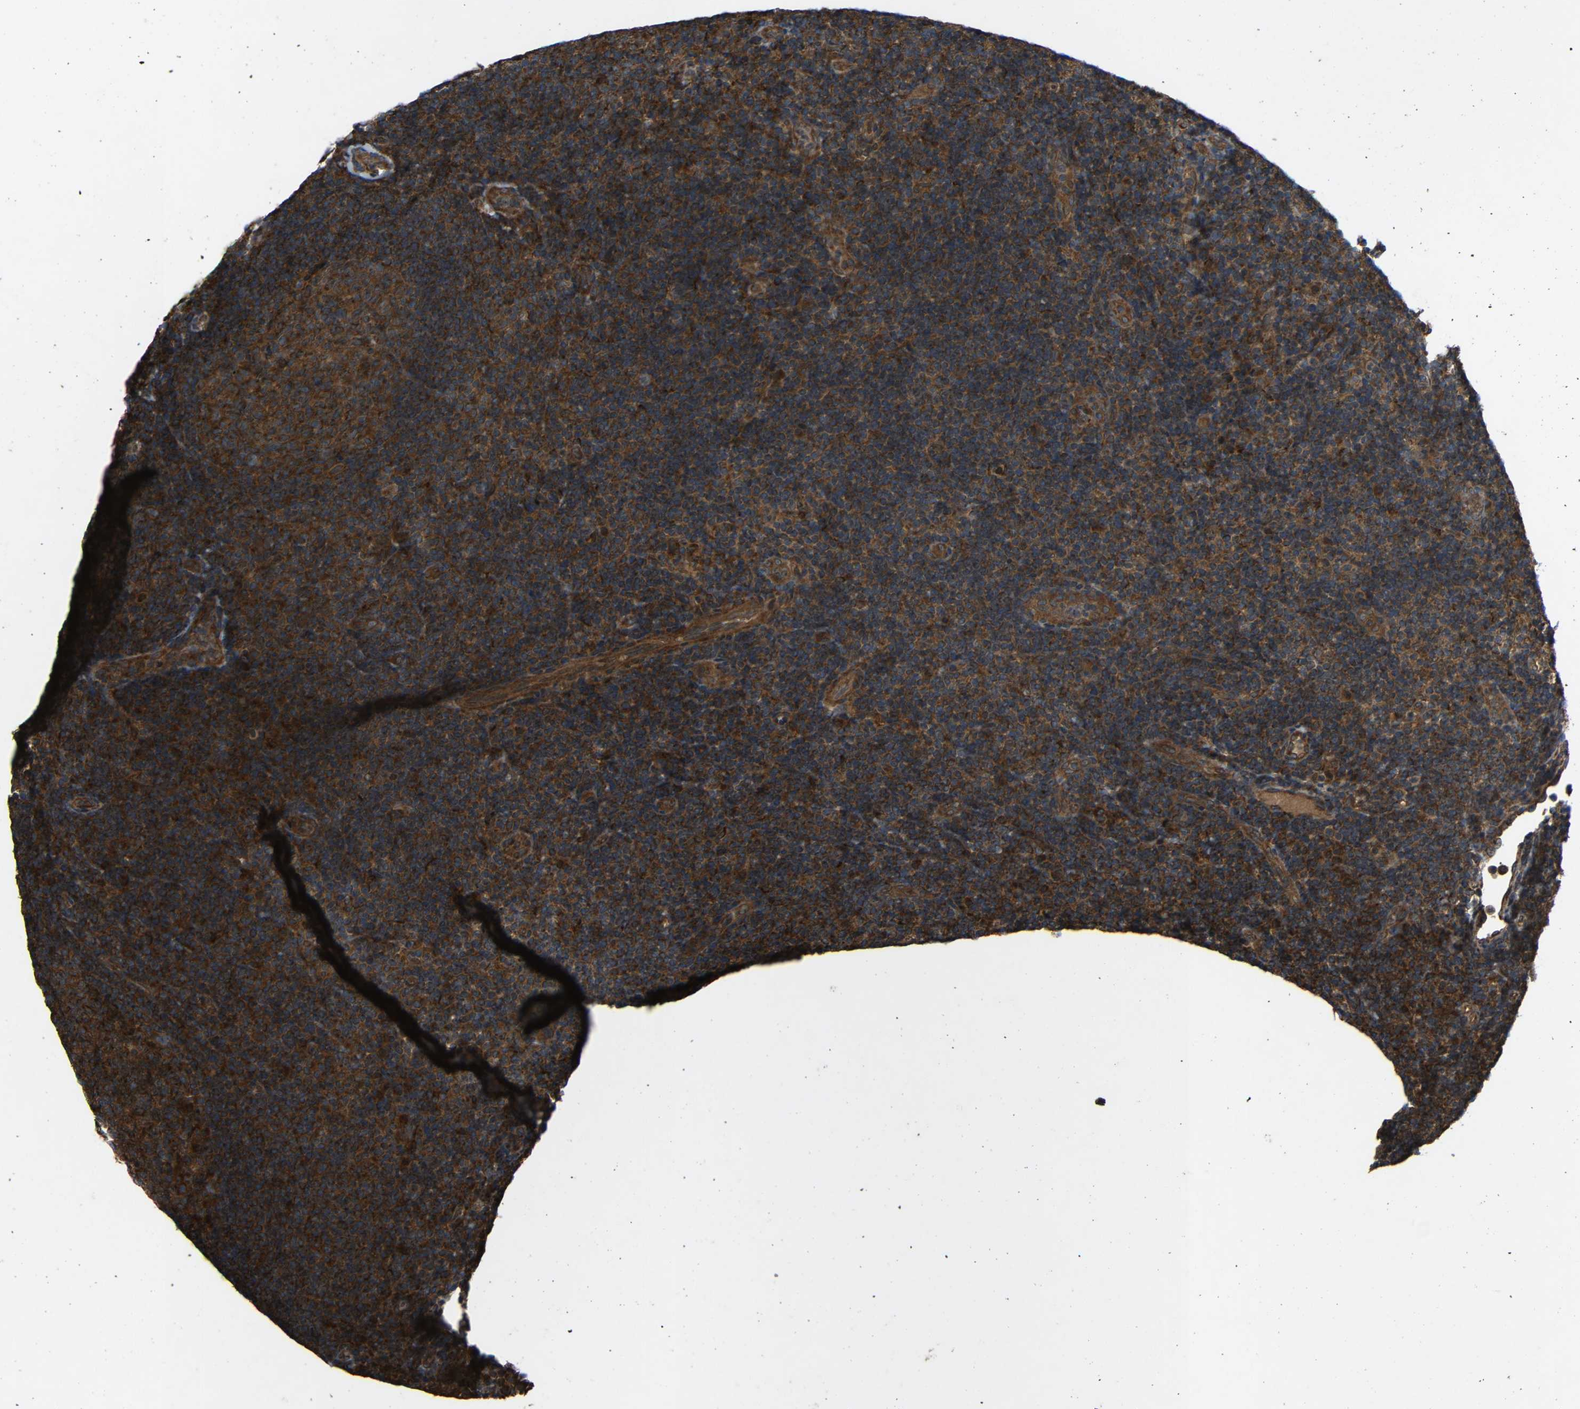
{"staining": {"intensity": "strong", "quantity": ">75%", "location": "cytoplasmic/membranous"}, "tissue": "tonsil", "cell_type": "Germinal center cells", "image_type": "normal", "snomed": [{"axis": "morphology", "description": "Normal tissue, NOS"}, {"axis": "topography", "description": "Tonsil"}], "caption": "DAB immunohistochemical staining of unremarkable tonsil shows strong cytoplasmic/membranous protein expression in approximately >75% of germinal center cells.", "gene": "C1GALT1", "patient": {"sex": "female", "age": 40}}